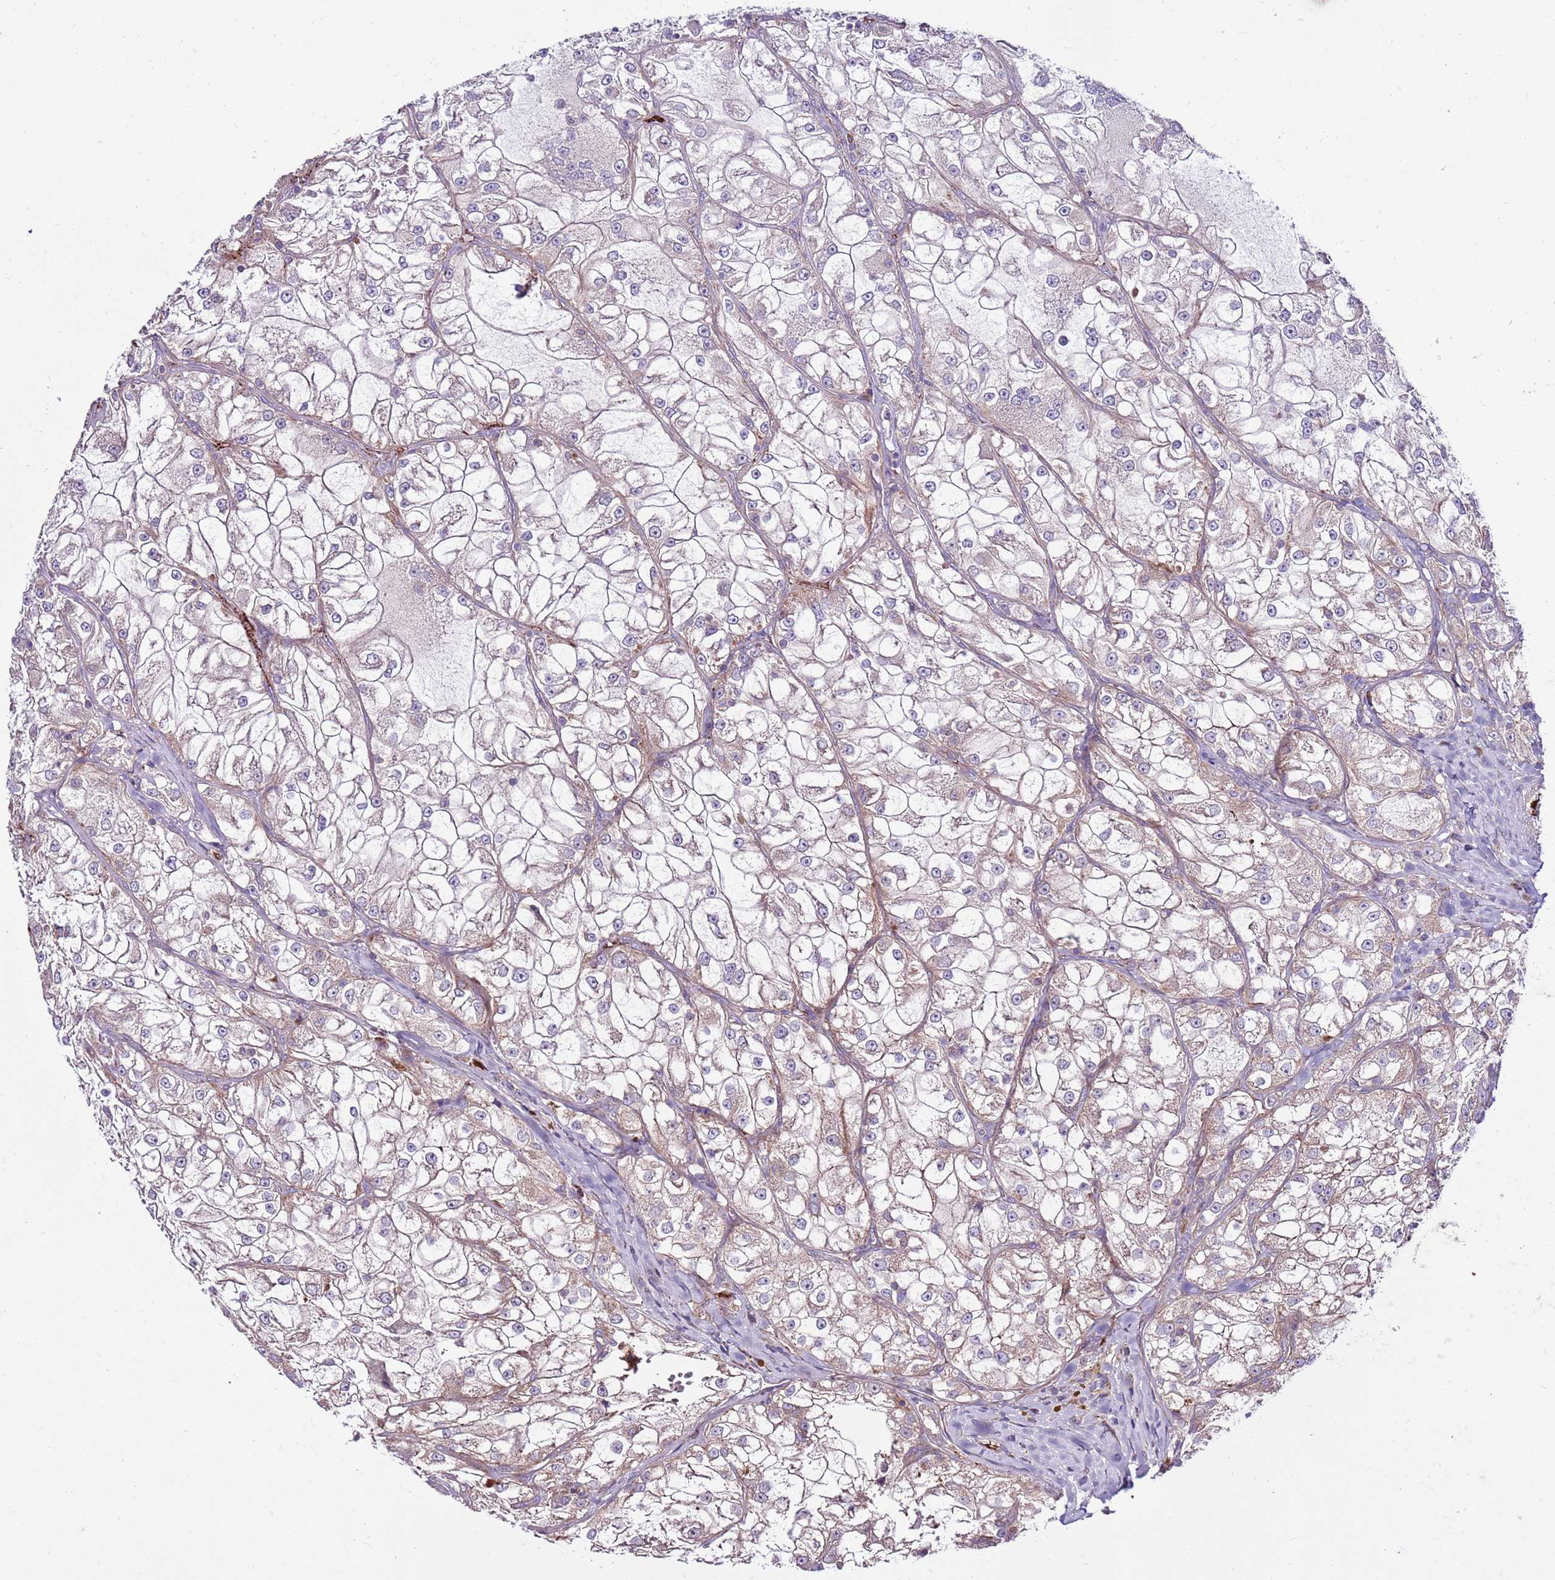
{"staining": {"intensity": "negative", "quantity": "none", "location": "none"}, "tissue": "renal cancer", "cell_type": "Tumor cells", "image_type": "cancer", "snomed": [{"axis": "morphology", "description": "Adenocarcinoma, NOS"}, {"axis": "topography", "description": "Kidney"}], "caption": "High magnification brightfield microscopy of adenocarcinoma (renal) stained with DAB (brown) and counterstained with hematoxylin (blue): tumor cells show no significant staining. The staining was performed using DAB to visualize the protein expression in brown, while the nuclei were stained in blue with hematoxylin (Magnification: 20x).", "gene": "SMG1", "patient": {"sex": "female", "age": 72}}